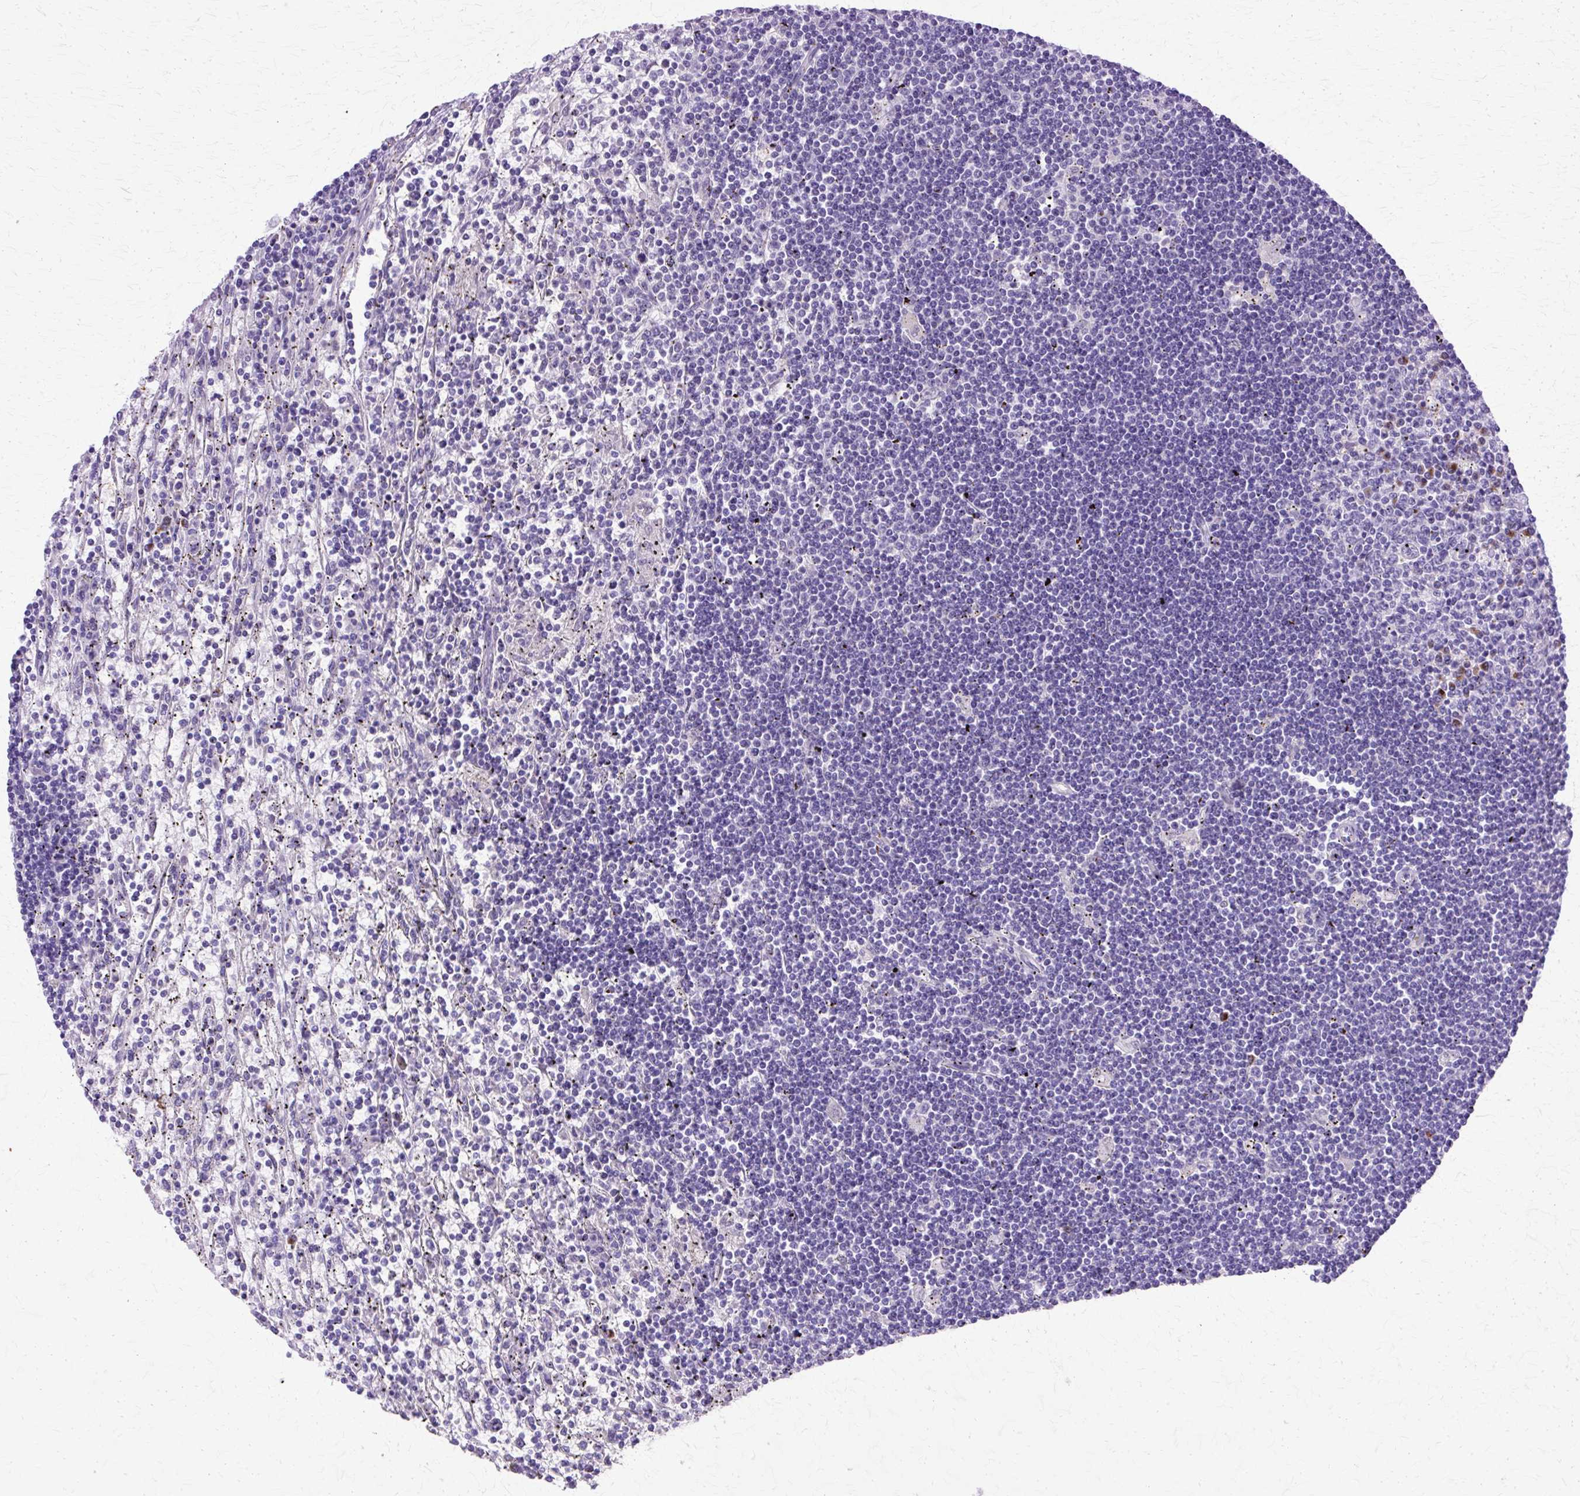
{"staining": {"intensity": "negative", "quantity": "none", "location": "none"}, "tissue": "lymphoma", "cell_type": "Tumor cells", "image_type": "cancer", "snomed": [{"axis": "morphology", "description": "Malignant lymphoma, non-Hodgkin's type, Low grade"}, {"axis": "topography", "description": "Spleen"}], "caption": "Low-grade malignant lymphoma, non-Hodgkin's type was stained to show a protein in brown. There is no significant positivity in tumor cells. The staining was performed using DAB (3,3'-diaminobenzidine) to visualize the protein expression in brown, while the nuclei were stained in blue with hematoxylin (Magnification: 20x).", "gene": "TBC1D3G", "patient": {"sex": "male", "age": 76}}